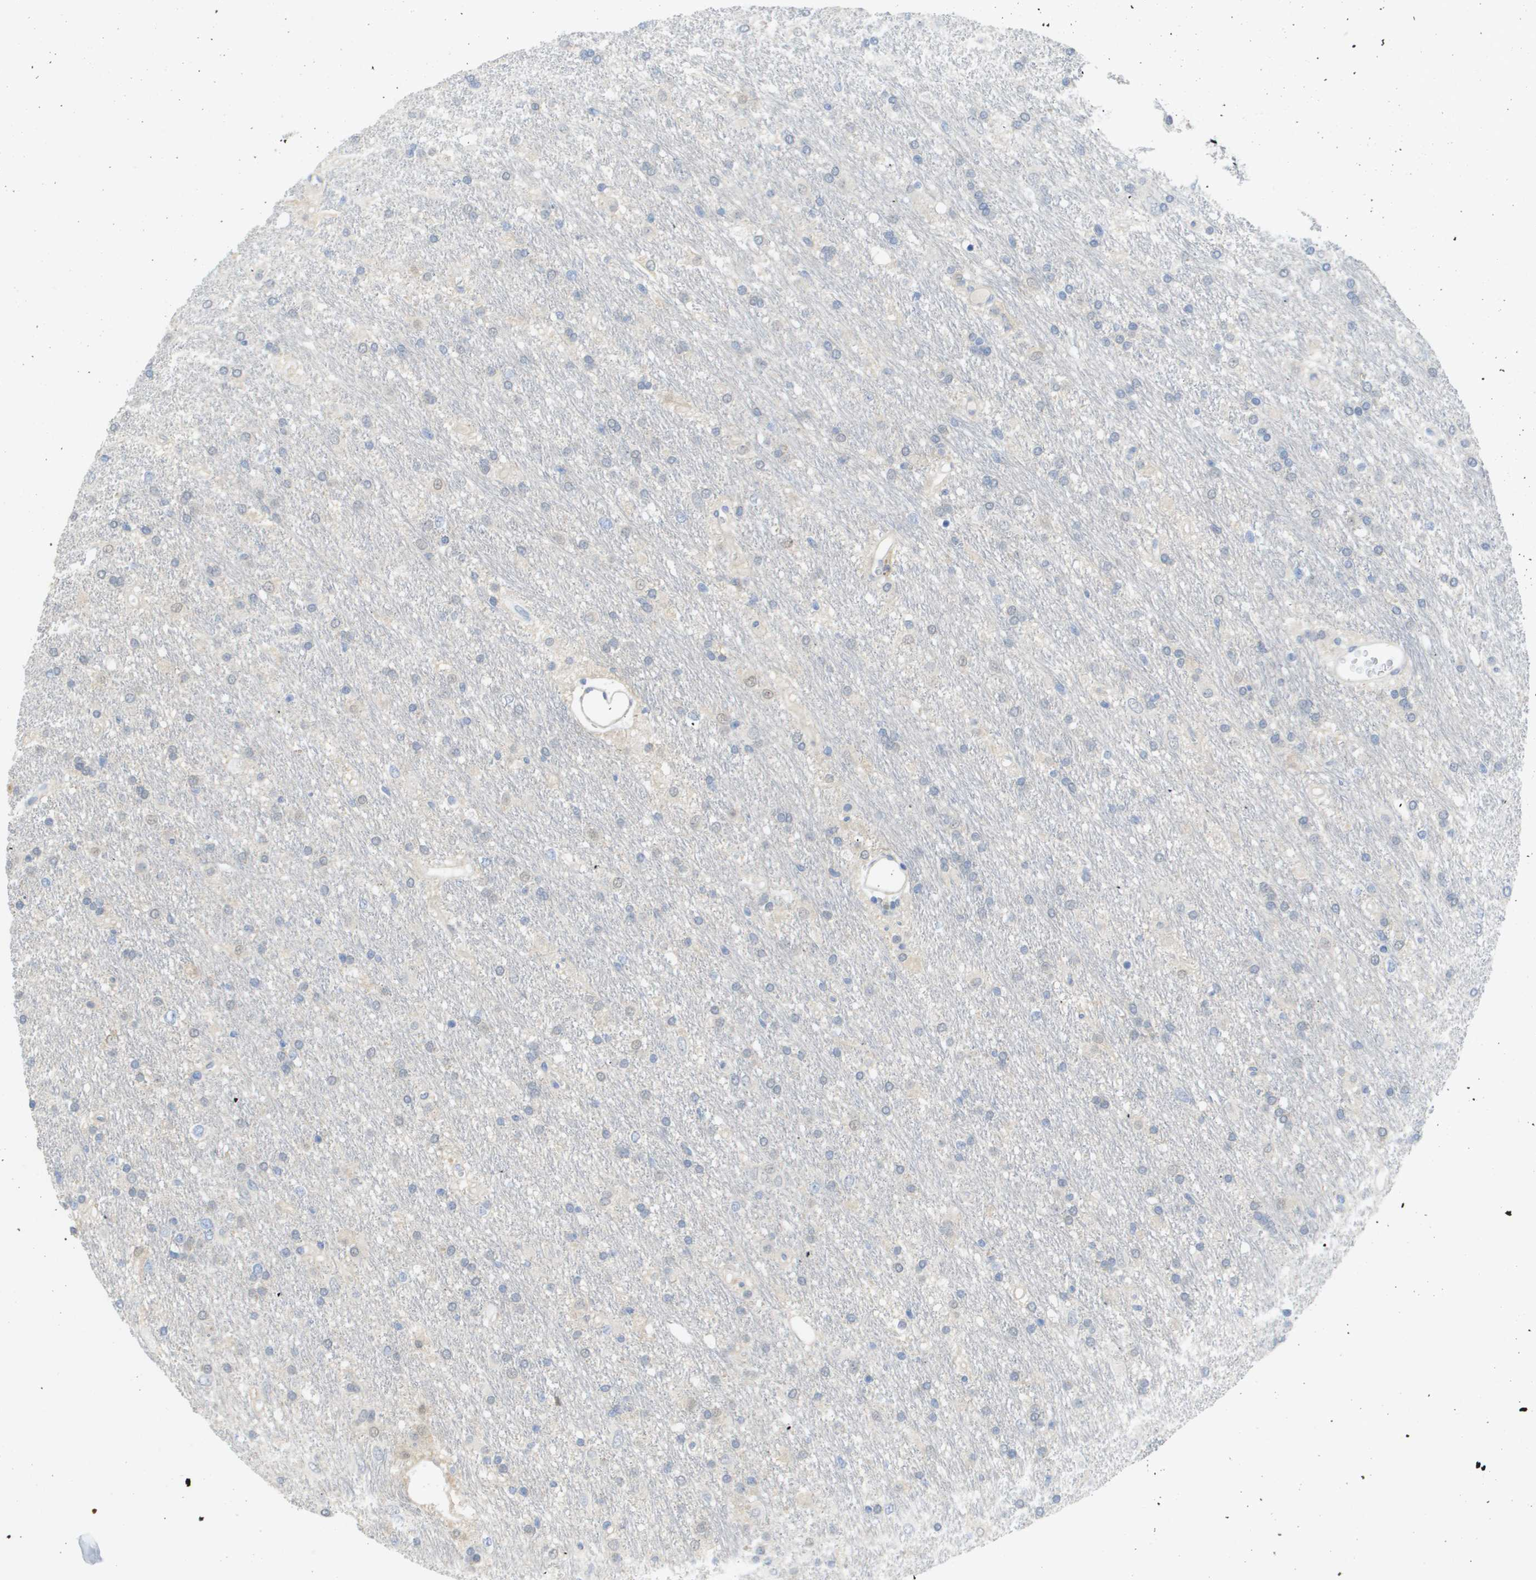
{"staining": {"intensity": "negative", "quantity": "none", "location": "none"}, "tissue": "glioma", "cell_type": "Tumor cells", "image_type": "cancer", "snomed": [{"axis": "morphology", "description": "Glioma, malignant, Low grade"}, {"axis": "topography", "description": "Brain"}], "caption": "Image shows no significant protein positivity in tumor cells of glioma.", "gene": "MYL3", "patient": {"sex": "male", "age": 77}}